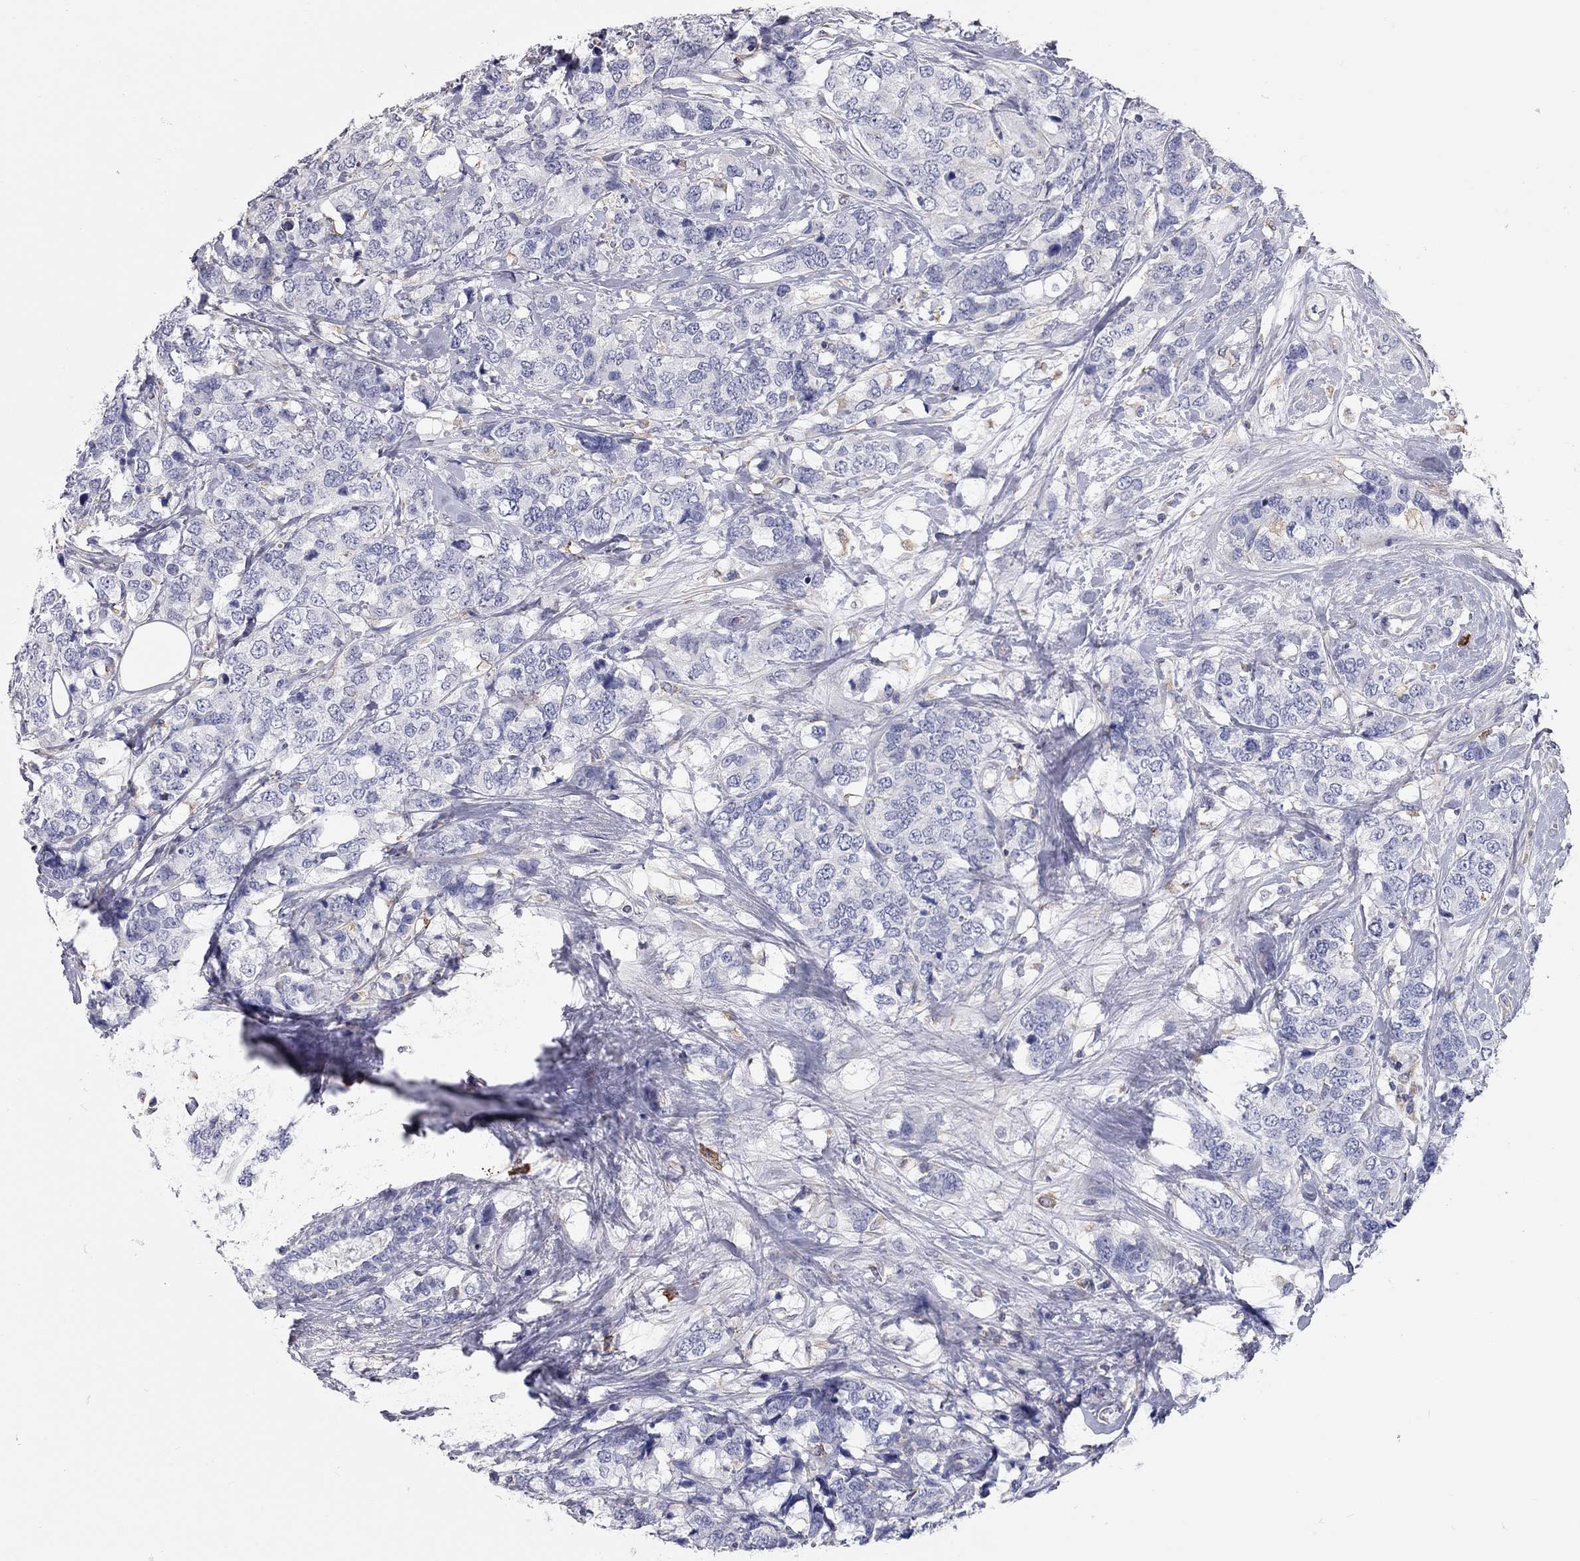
{"staining": {"intensity": "negative", "quantity": "none", "location": "none"}, "tissue": "breast cancer", "cell_type": "Tumor cells", "image_type": "cancer", "snomed": [{"axis": "morphology", "description": "Lobular carcinoma"}, {"axis": "topography", "description": "Breast"}], "caption": "DAB (3,3'-diaminobenzidine) immunohistochemical staining of human breast cancer demonstrates no significant positivity in tumor cells.", "gene": "C10orf90", "patient": {"sex": "female", "age": 59}}